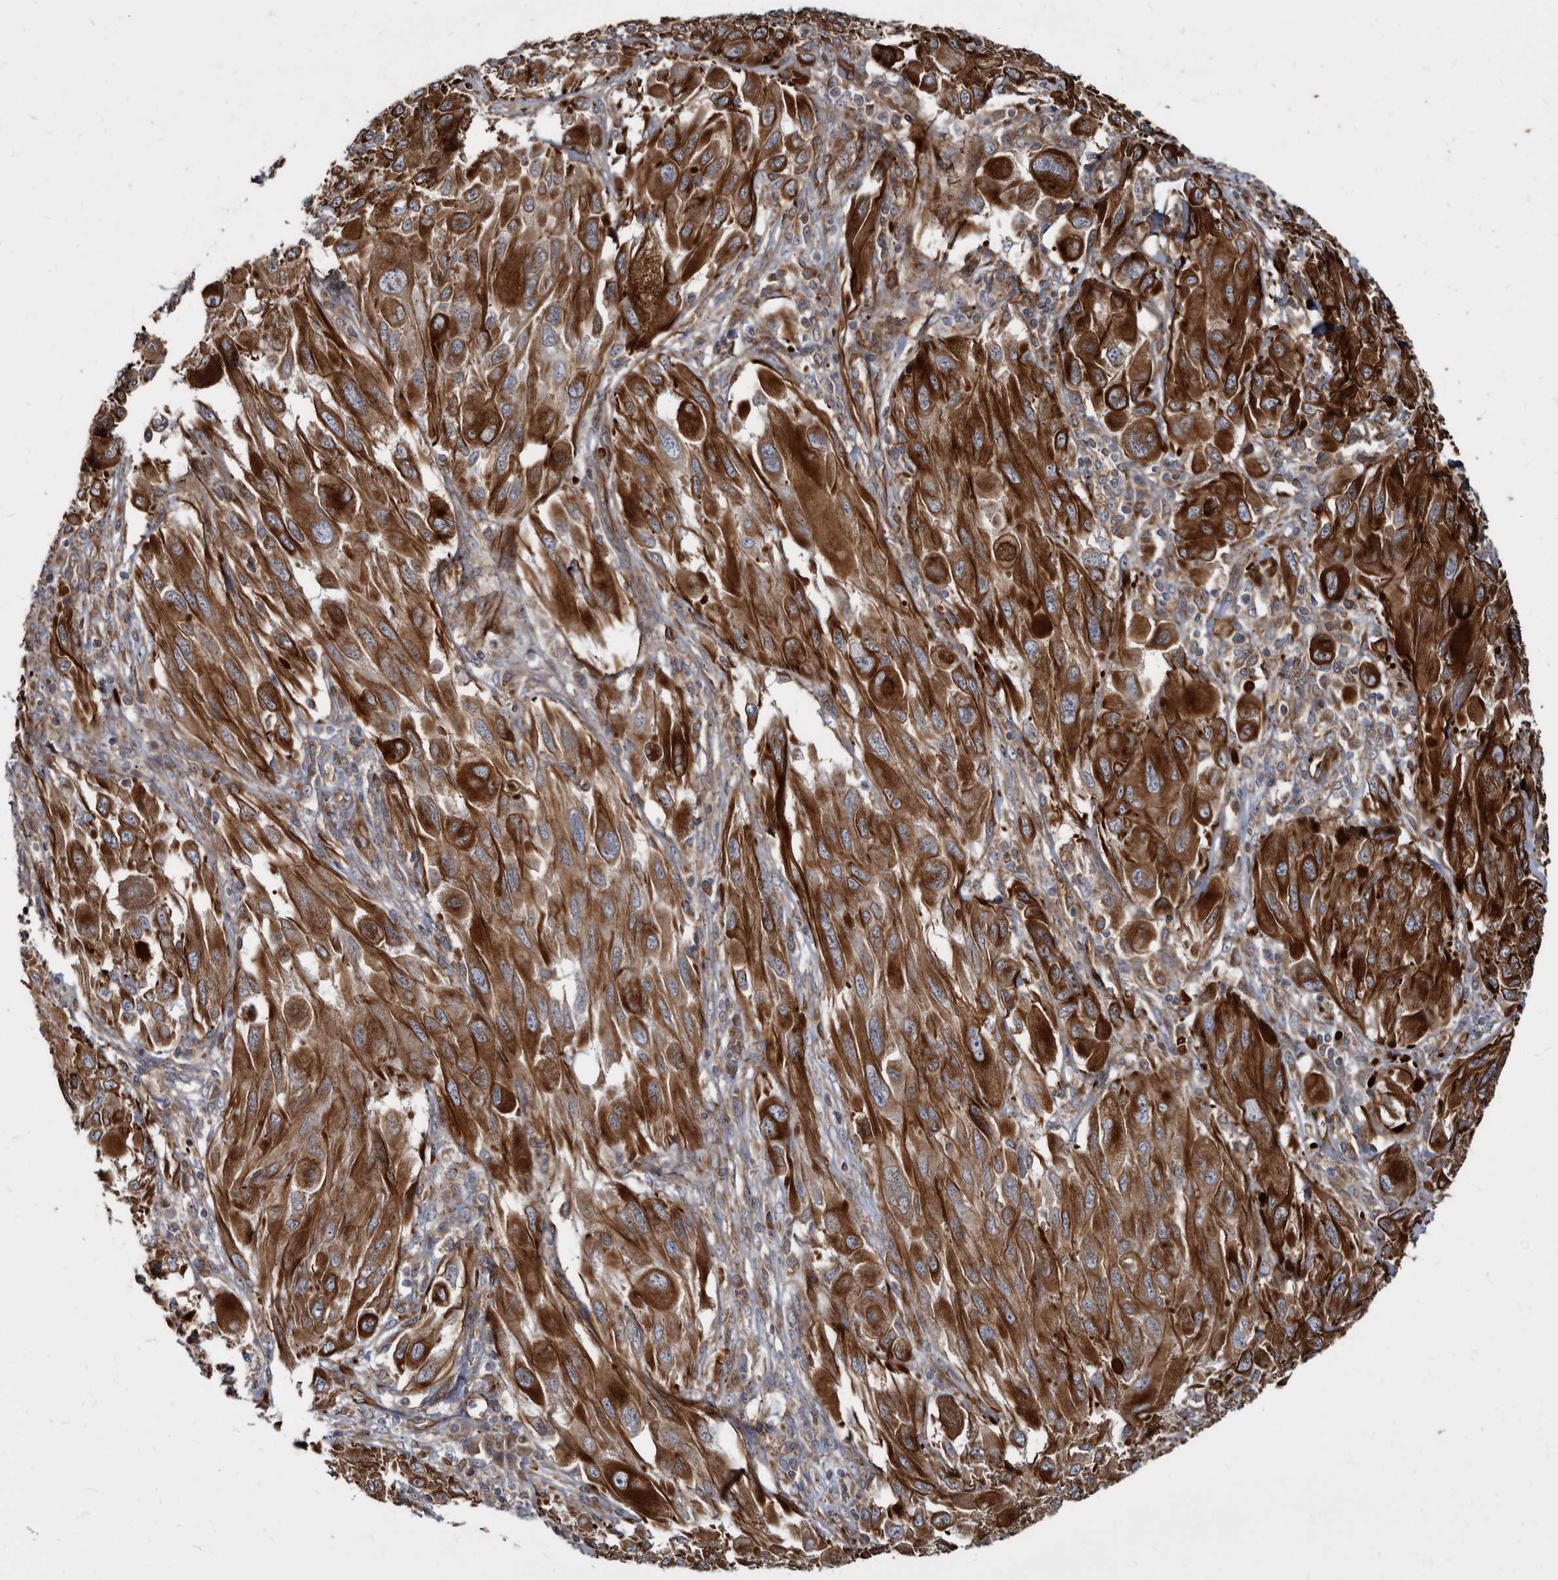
{"staining": {"intensity": "strong", "quantity": ">75%", "location": "cytoplasmic/membranous"}, "tissue": "melanoma", "cell_type": "Tumor cells", "image_type": "cancer", "snomed": [{"axis": "morphology", "description": "Malignant melanoma, NOS"}, {"axis": "topography", "description": "Skin"}], "caption": "Melanoma was stained to show a protein in brown. There is high levels of strong cytoplasmic/membranous expression in about >75% of tumor cells. (brown staining indicates protein expression, while blue staining denotes nuclei).", "gene": "KCTD20", "patient": {"sex": "female", "age": 91}}